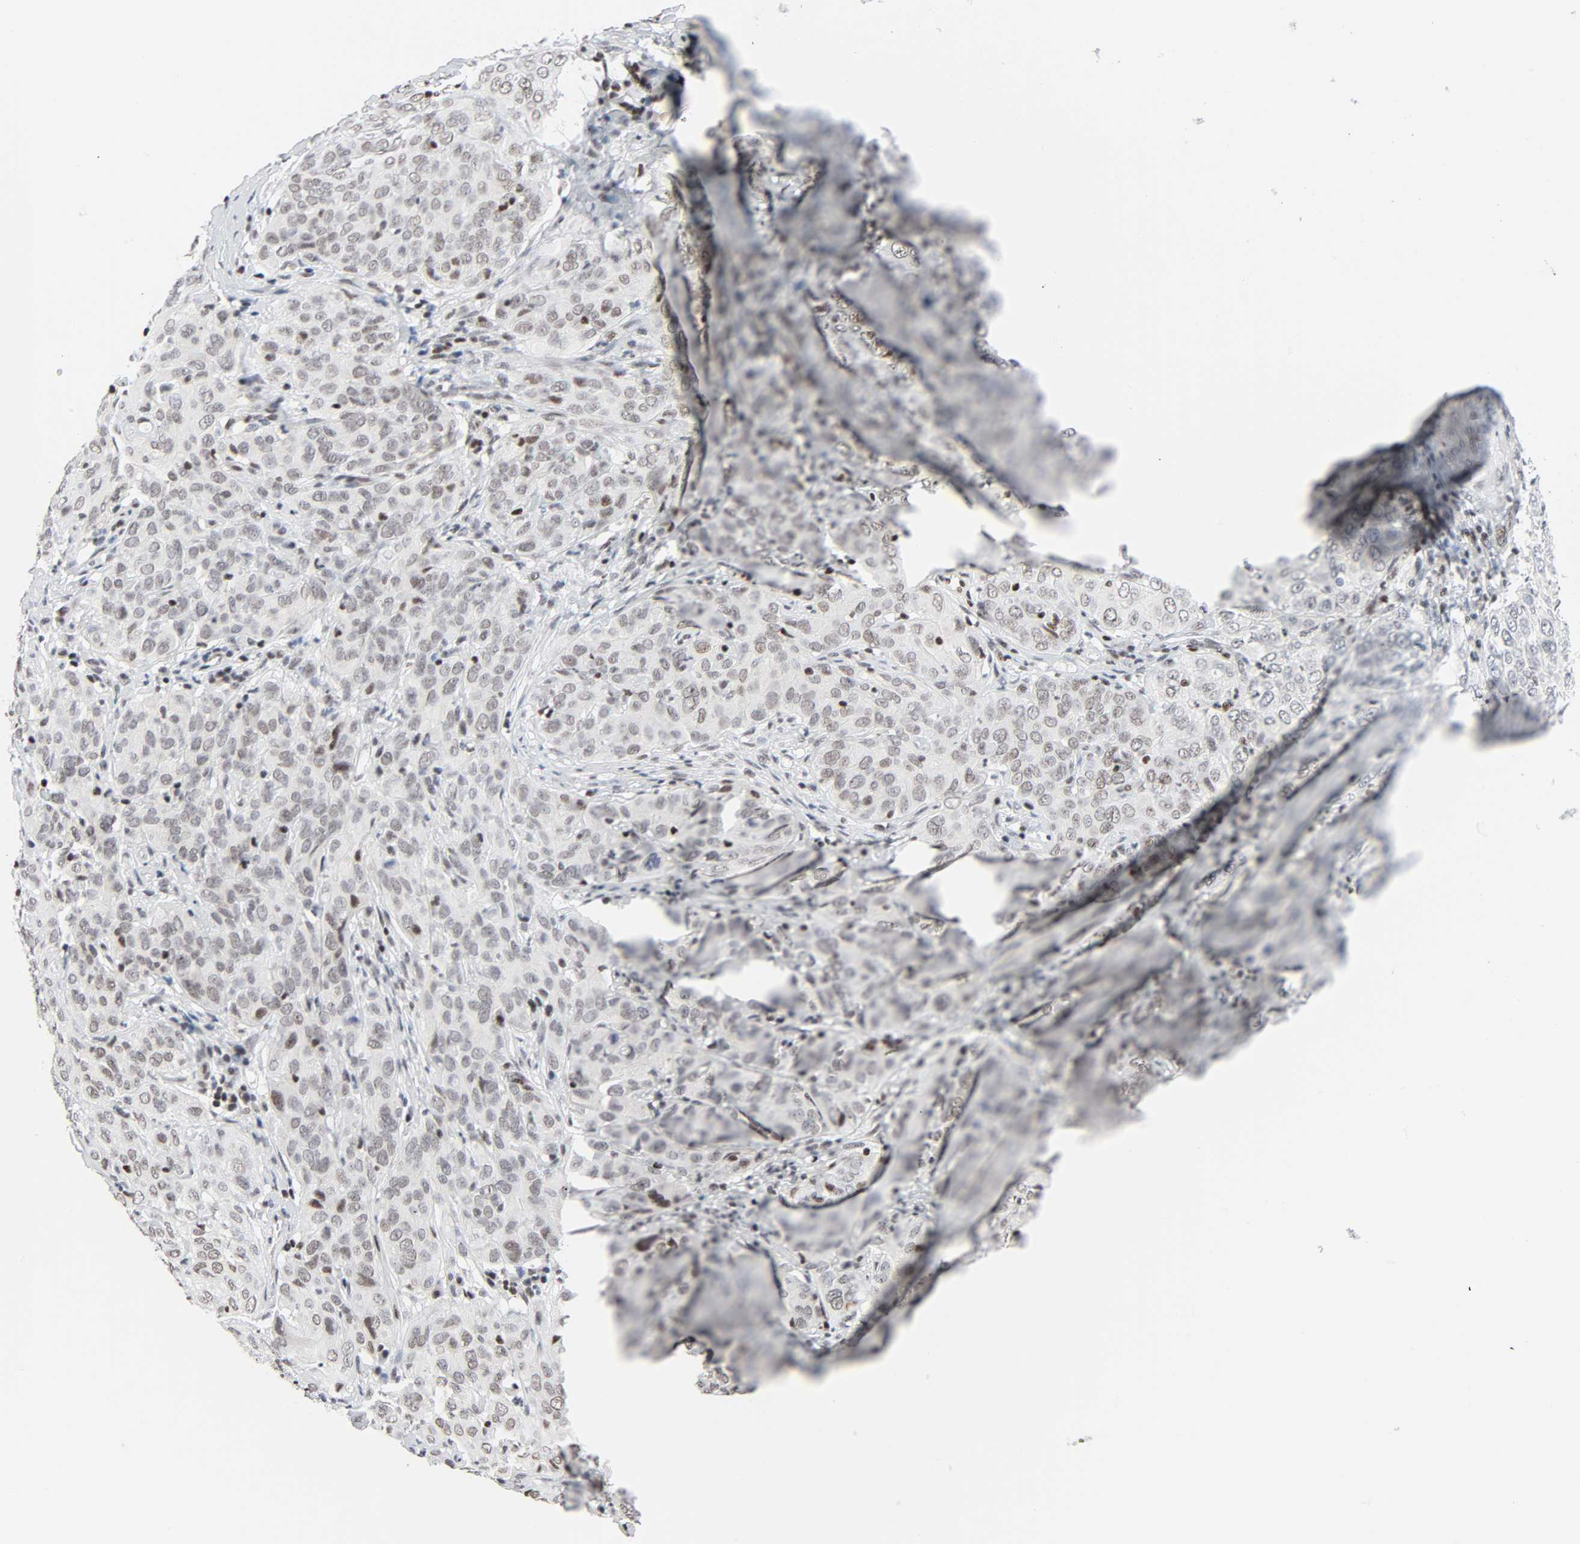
{"staining": {"intensity": "weak", "quantity": "25%-75%", "location": "nuclear"}, "tissue": "cervical cancer", "cell_type": "Tumor cells", "image_type": "cancer", "snomed": [{"axis": "morphology", "description": "Squamous cell carcinoma, NOS"}, {"axis": "topography", "description": "Cervix"}], "caption": "Immunohistochemistry of human cervical cancer reveals low levels of weak nuclear expression in approximately 25%-75% of tumor cells.", "gene": "GABPA", "patient": {"sex": "female", "age": 33}}